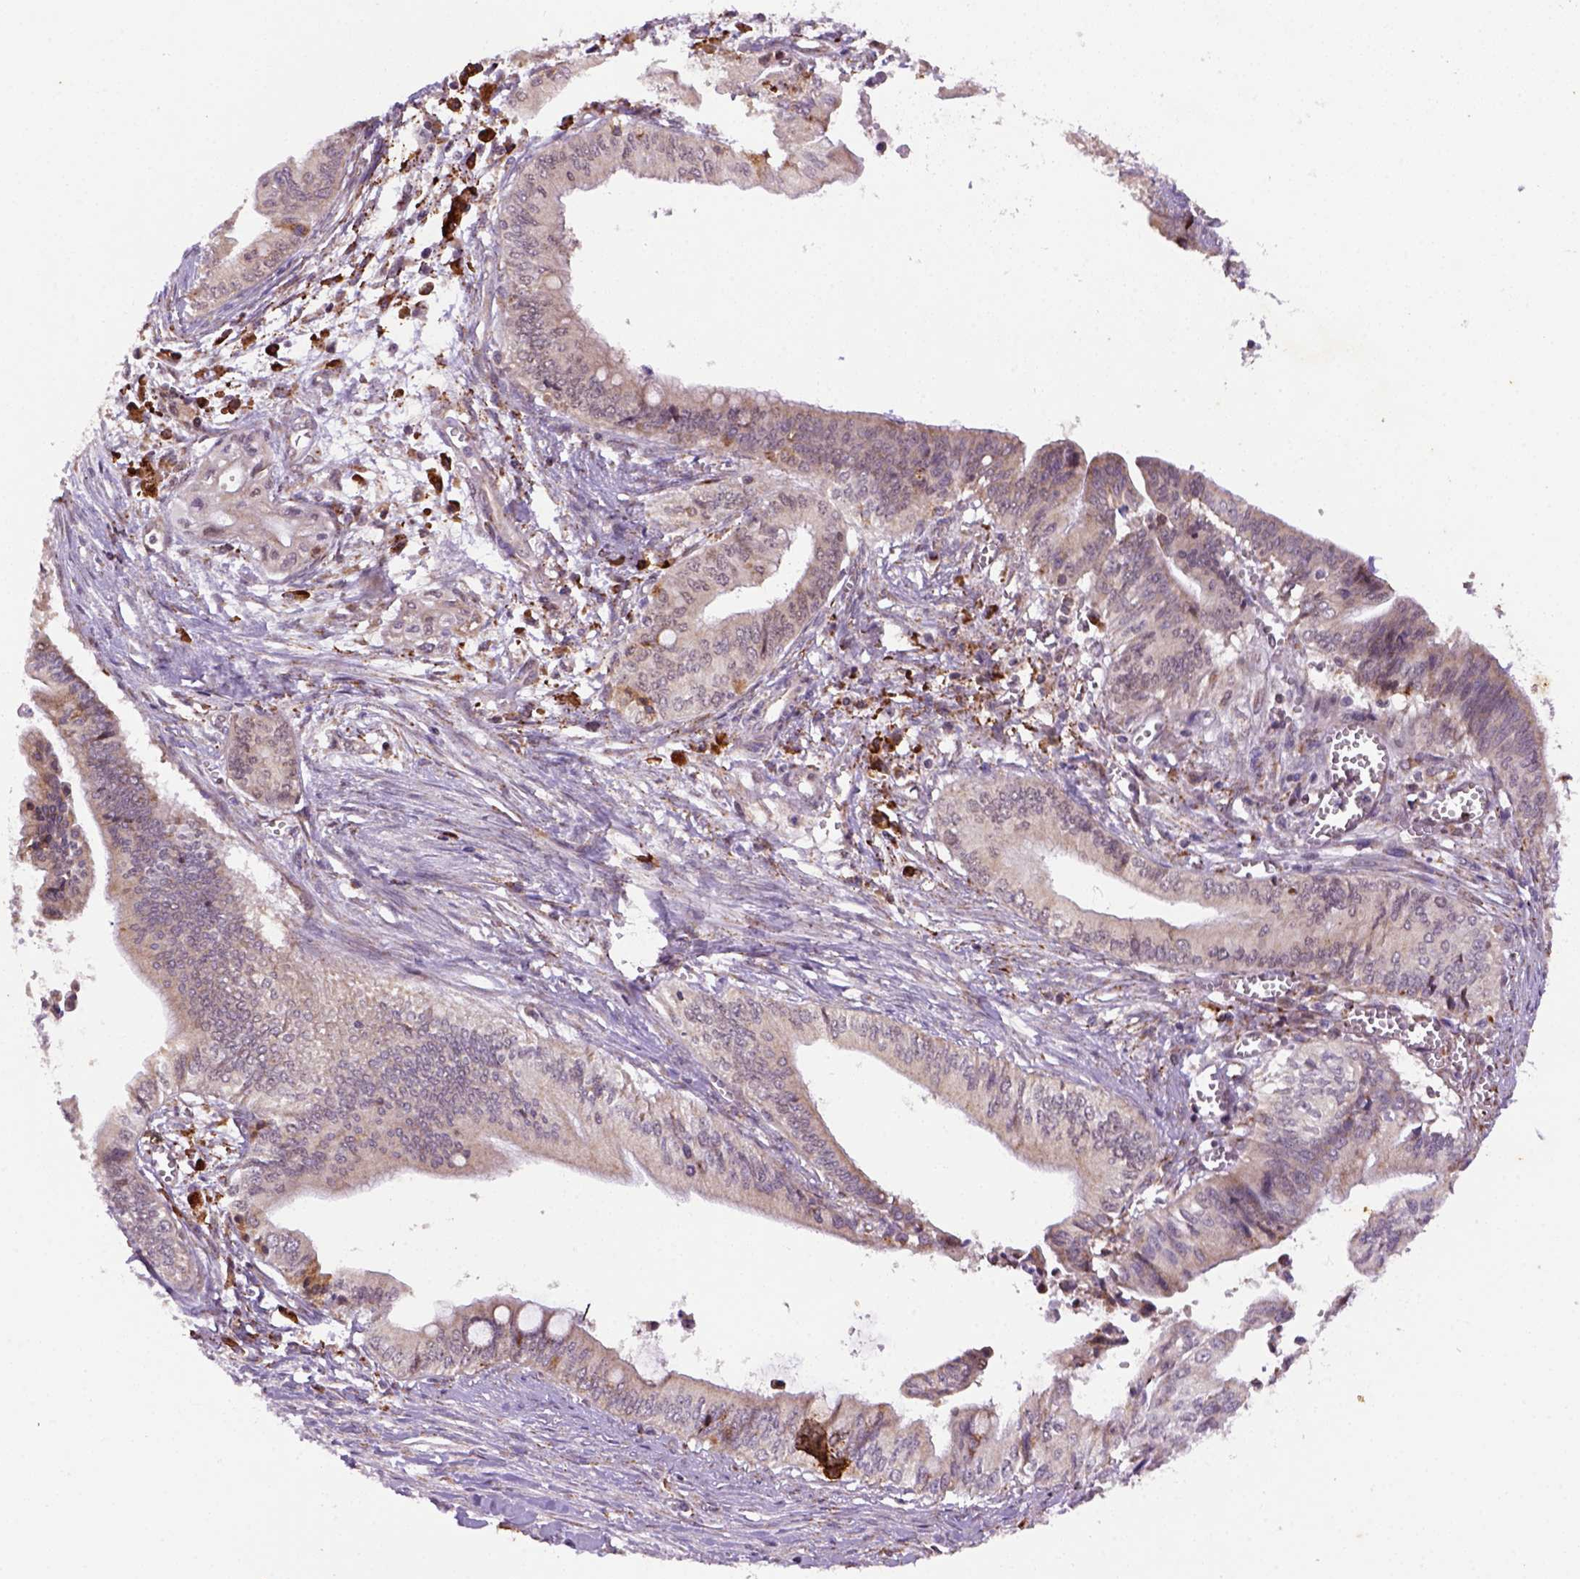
{"staining": {"intensity": "weak", "quantity": "<25%", "location": "cytoplasmic/membranous"}, "tissue": "pancreatic cancer", "cell_type": "Tumor cells", "image_type": "cancer", "snomed": [{"axis": "morphology", "description": "Adenocarcinoma, NOS"}, {"axis": "topography", "description": "Pancreas"}], "caption": "Histopathology image shows no protein positivity in tumor cells of pancreatic adenocarcinoma tissue.", "gene": "FZD7", "patient": {"sex": "female", "age": 61}}